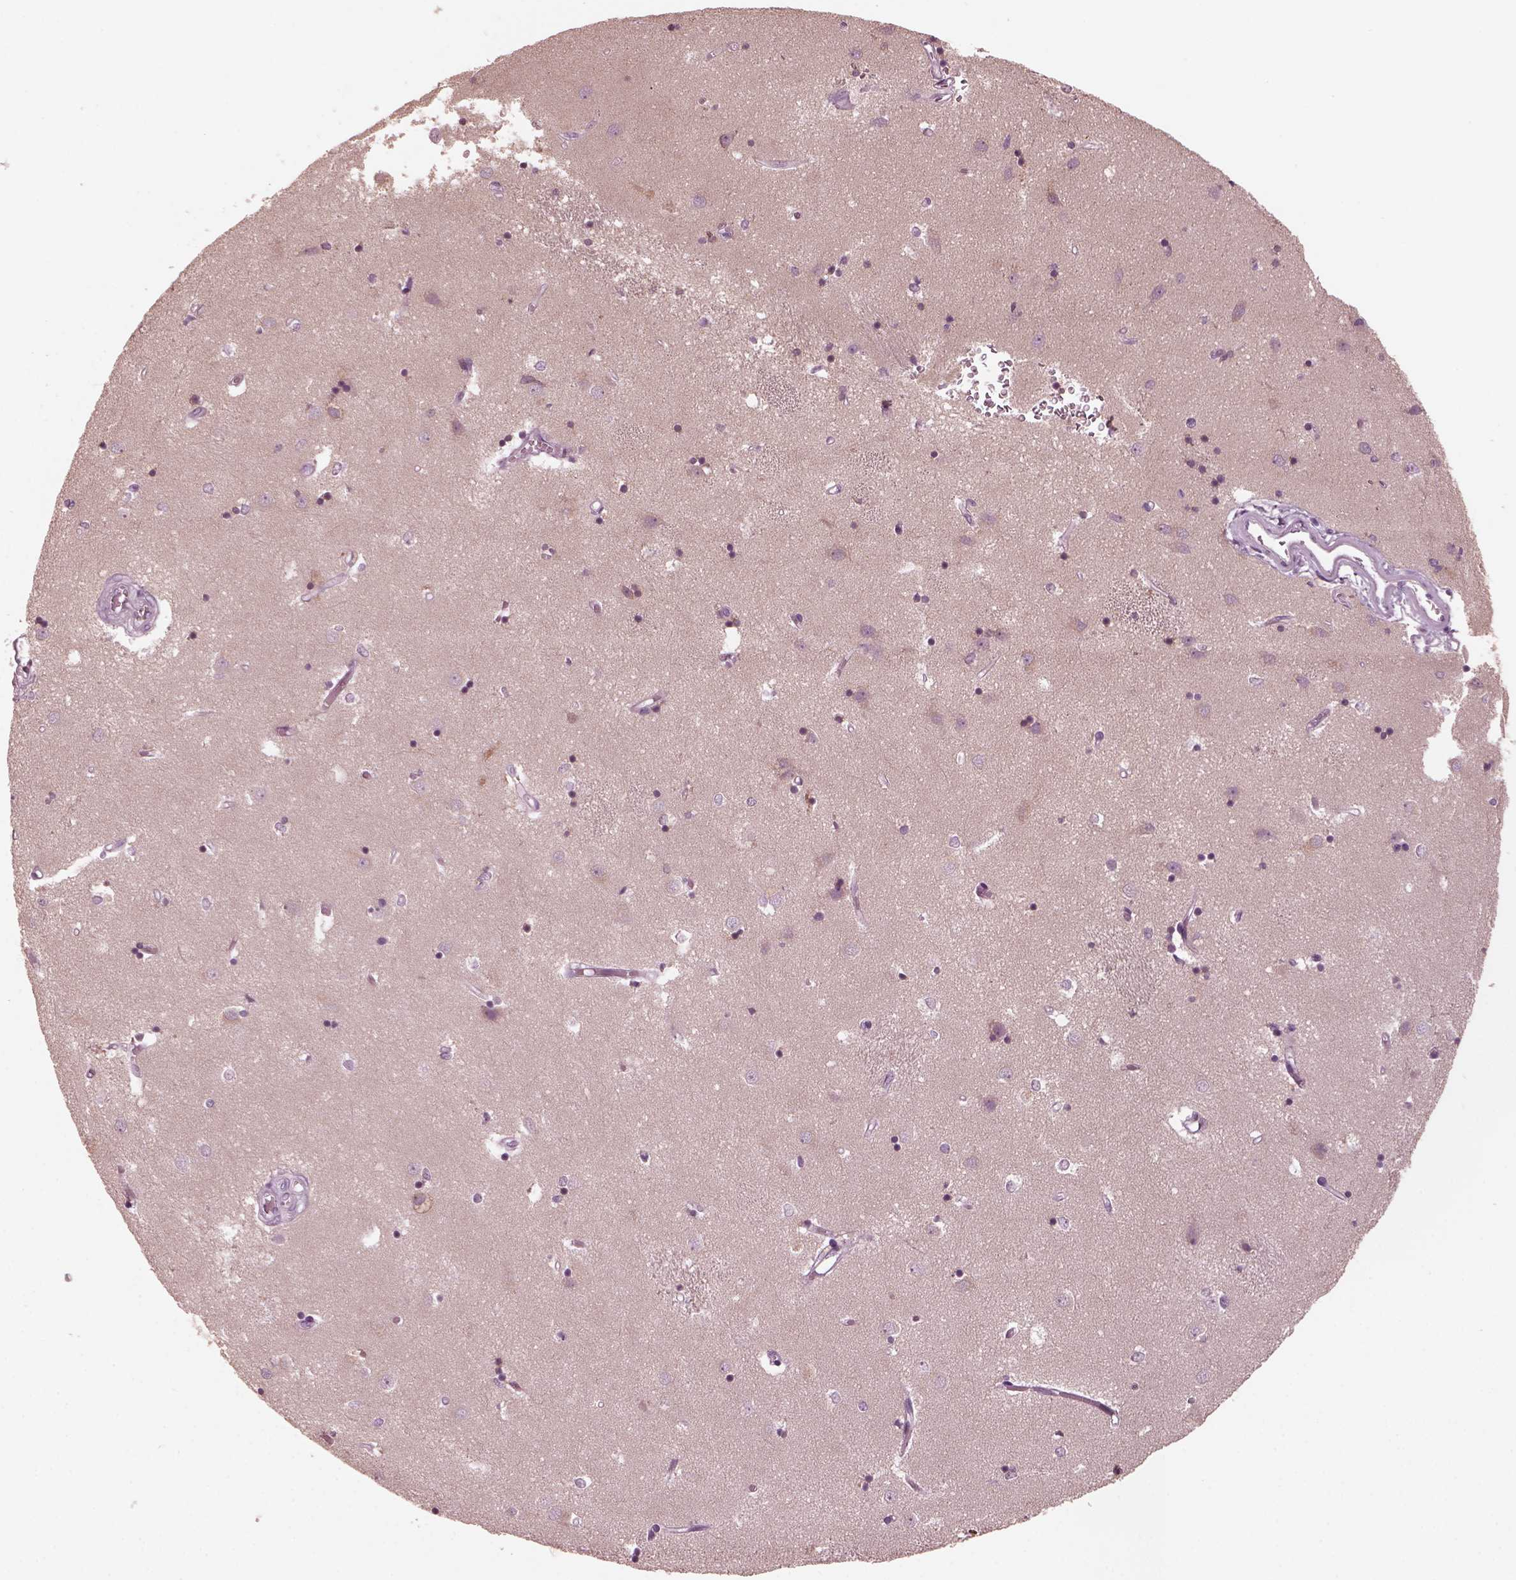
{"staining": {"intensity": "negative", "quantity": "none", "location": "none"}, "tissue": "caudate", "cell_type": "Glial cells", "image_type": "normal", "snomed": [{"axis": "morphology", "description": "Normal tissue, NOS"}, {"axis": "topography", "description": "Lateral ventricle wall"}], "caption": "IHC of unremarkable human caudate demonstrates no positivity in glial cells. Nuclei are stained in blue.", "gene": "GRM6", "patient": {"sex": "male", "age": 54}}